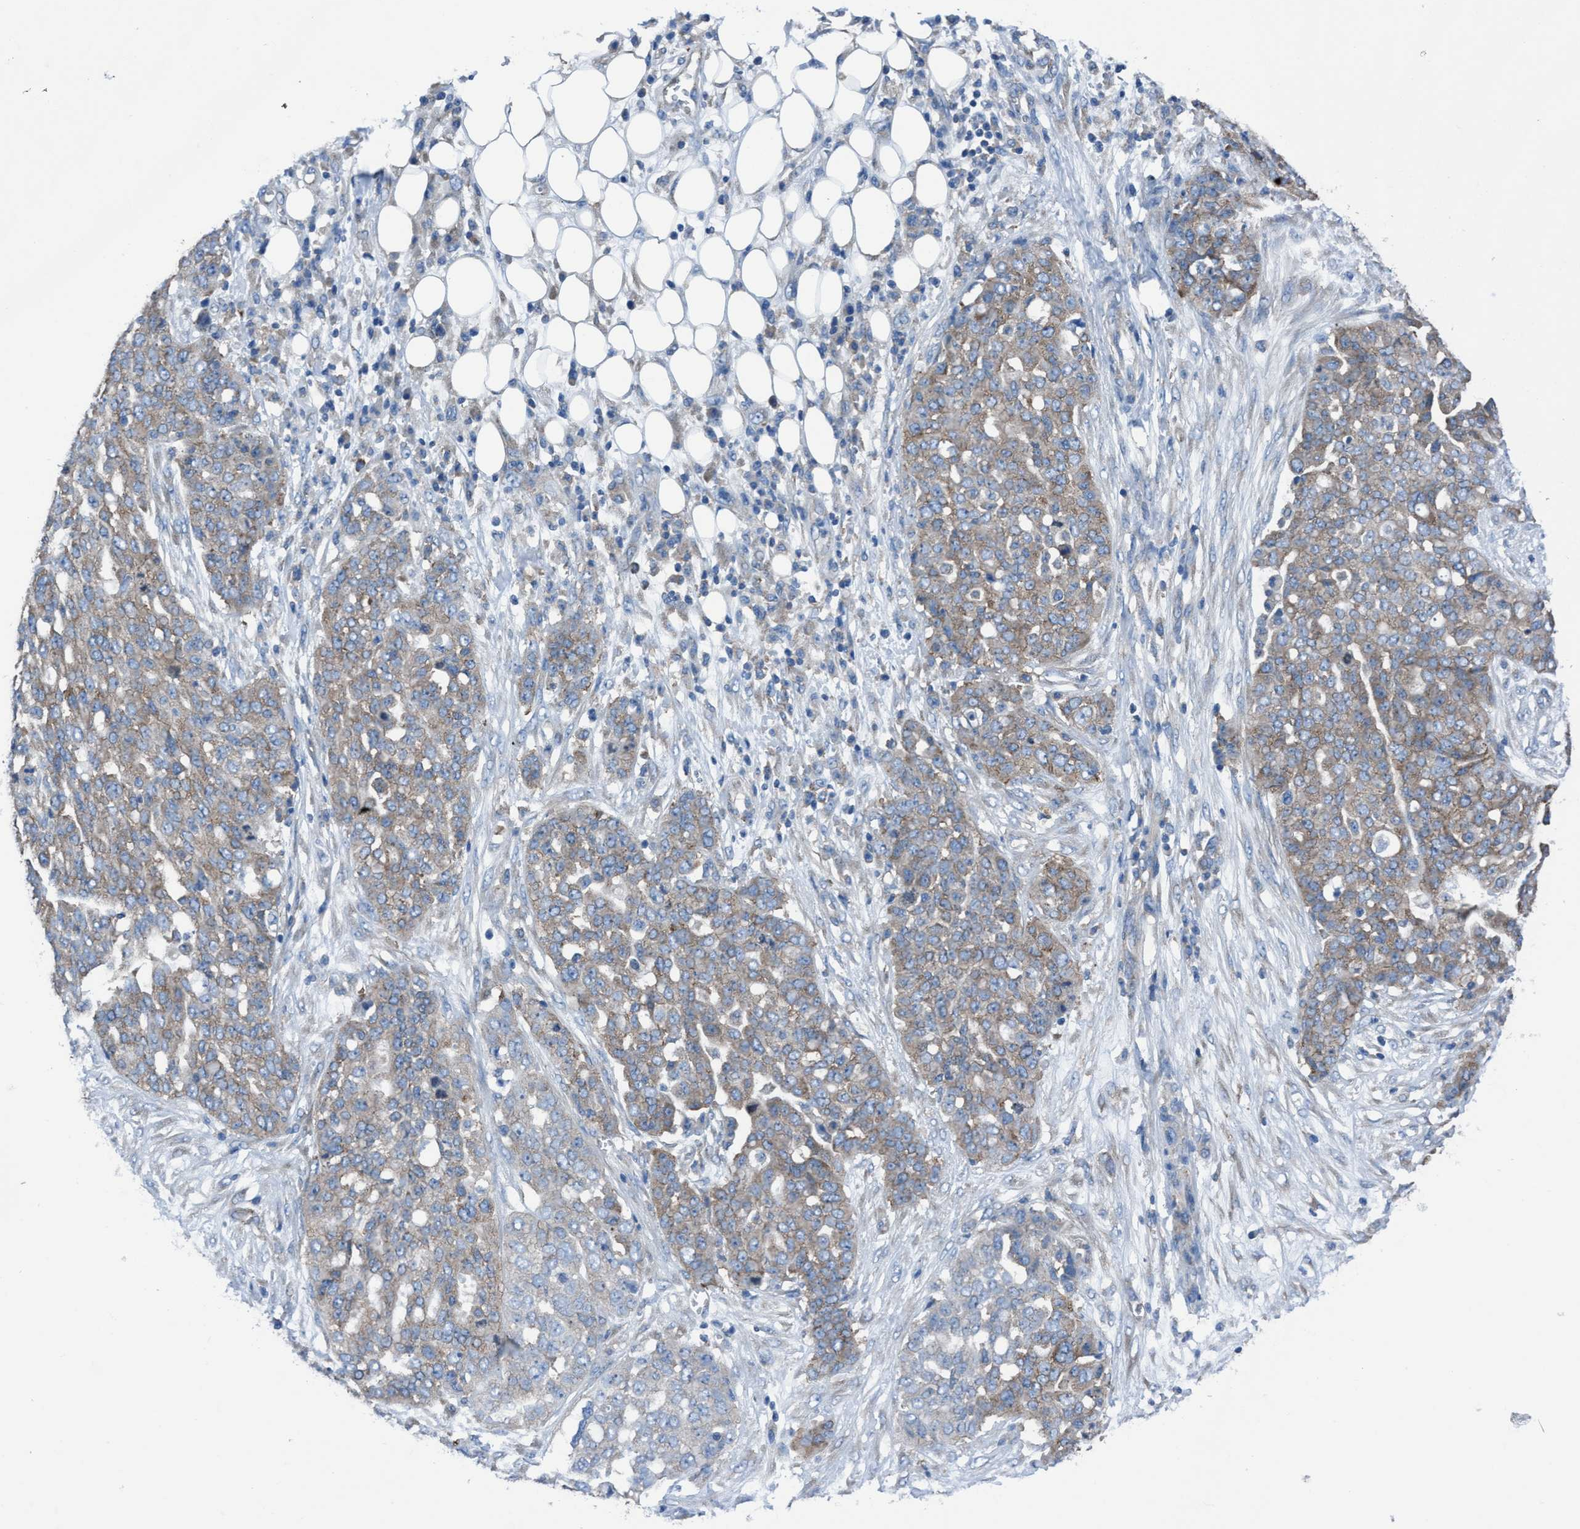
{"staining": {"intensity": "moderate", "quantity": "25%-75%", "location": "cytoplasmic/membranous"}, "tissue": "ovarian cancer", "cell_type": "Tumor cells", "image_type": "cancer", "snomed": [{"axis": "morphology", "description": "Cystadenocarcinoma, serous, NOS"}, {"axis": "topography", "description": "Soft tissue"}, {"axis": "topography", "description": "Ovary"}], "caption": "Serous cystadenocarcinoma (ovarian) tissue demonstrates moderate cytoplasmic/membranous staining in approximately 25%-75% of tumor cells (DAB (3,3'-diaminobenzidine) IHC with brightfield microscopy, high magnification).", "gene": "NMT1", "patient": {"sex": "female", "age": 57}}